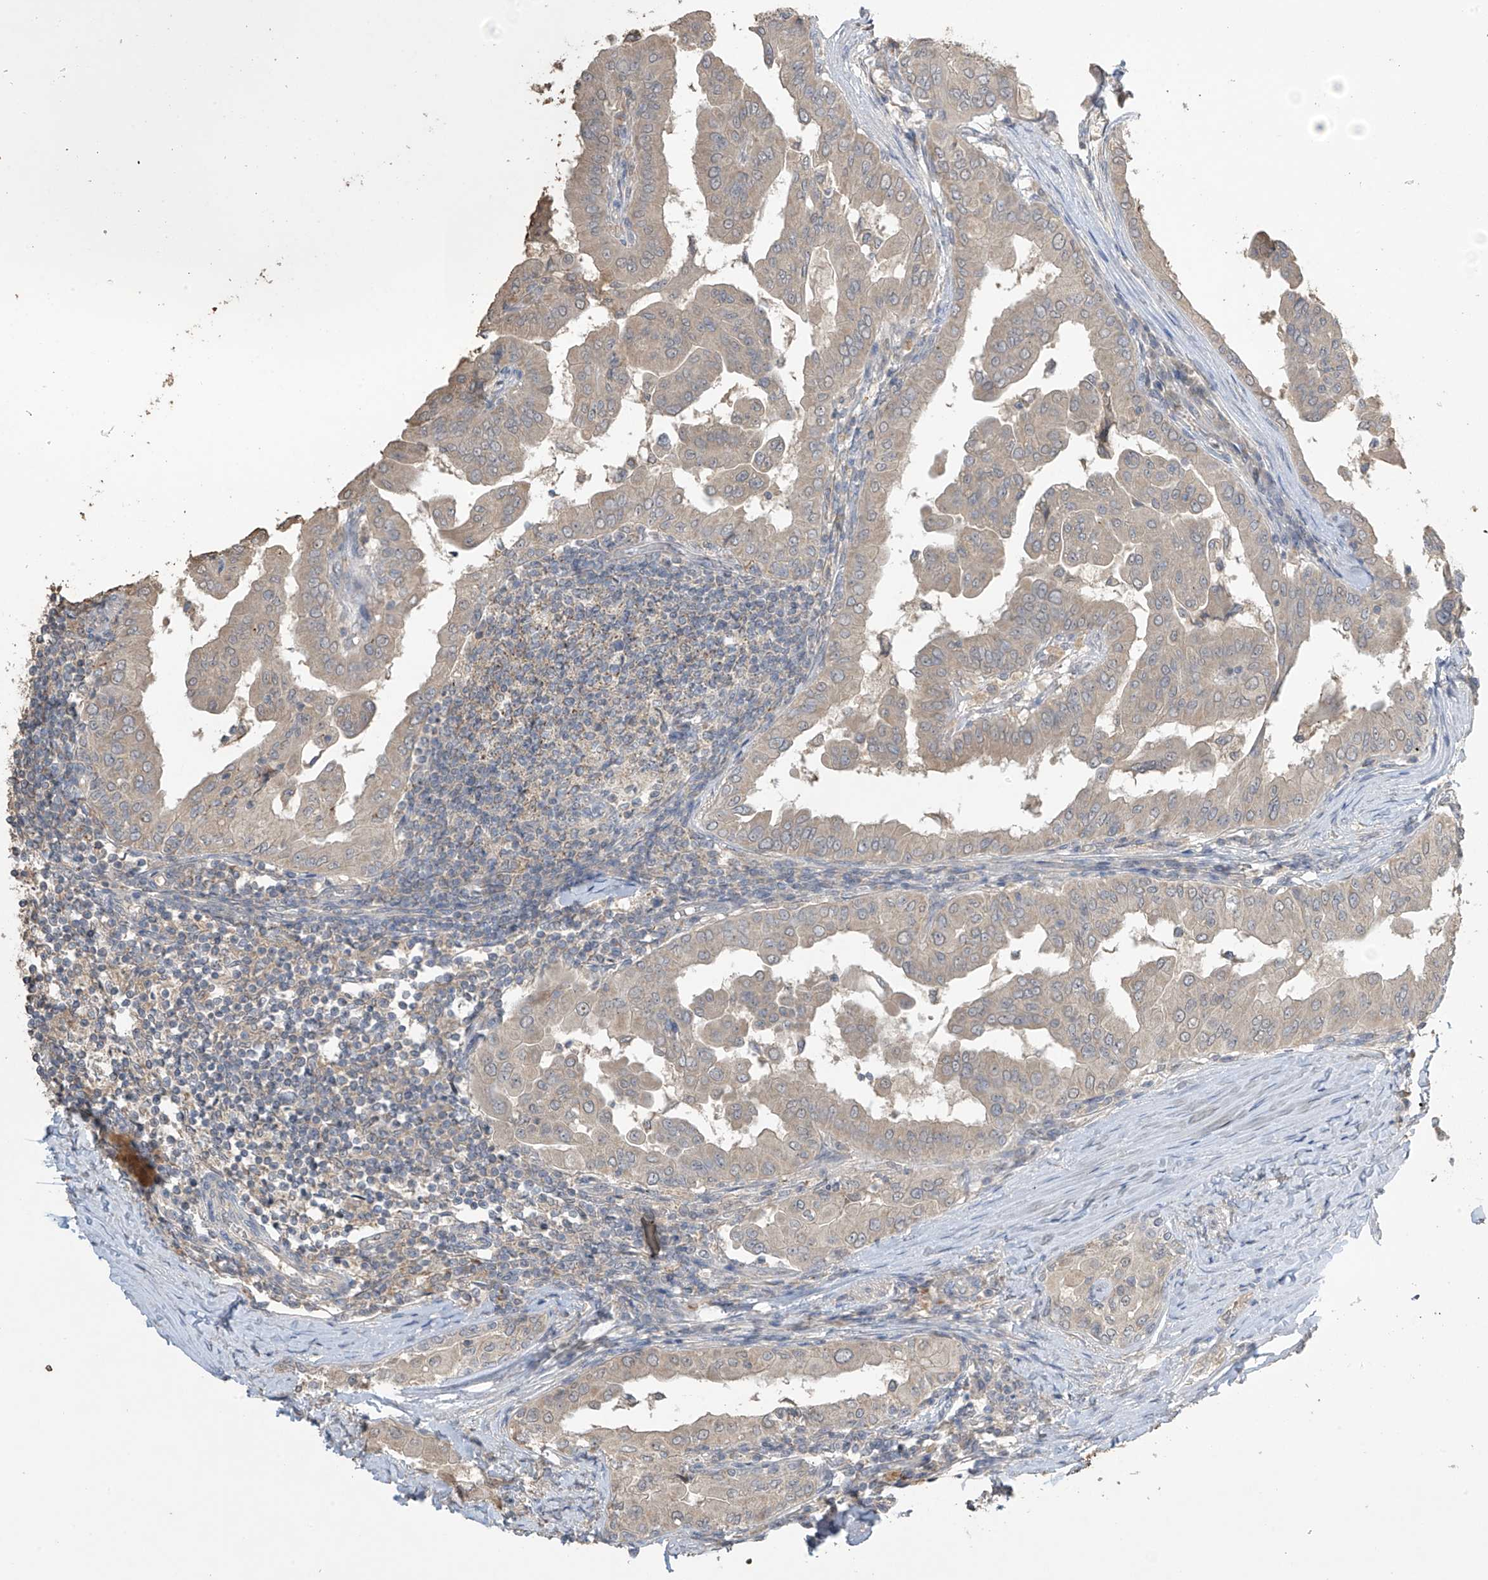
{"staining": {"intensity": "weak", "quantity": ">75%", "location": "cytoplasmic/membranous"}, "tissue": "thyroid cancer", "cell_type": "Tumor cells", "image_type": "cancer", "snomed": [{"axis": "morphology", "description": "Papillary adenocarcinoma, NOS"}, {"axis": "topography", "description": "Thyroid gland"}], "caption": "Protein analysis of thyroid cancer tissue demonstrates weak cytoplasmic/membranous positivity in about >75% of tumor cells.", "gene": "SLFN14", "patient": {"sex": "male", "age": 33}}